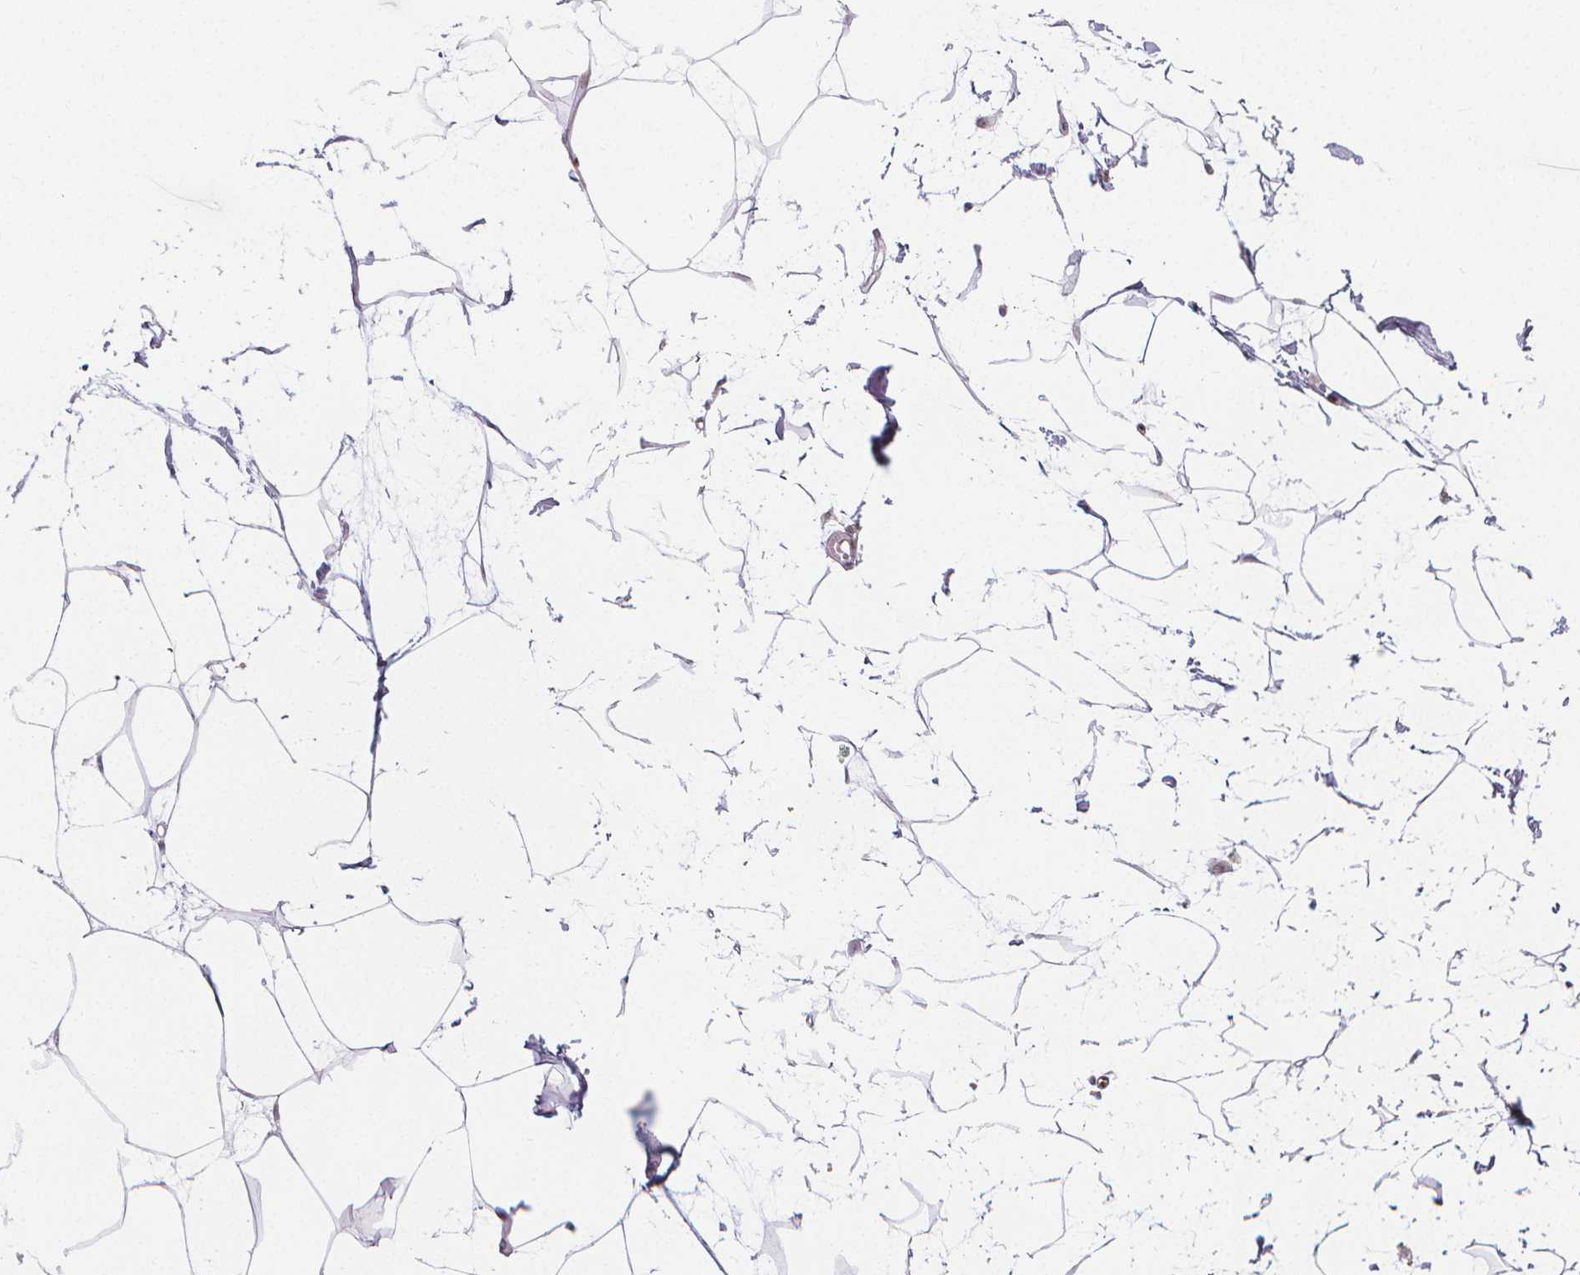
{"staining": {"intensity": "negative", "quantity": "none", "location": "none"}, "tissue": "breast", "cell_type": "Adipocytes", "image_type": "normal", "snomed": [{"axis": "morphology", "description": "Normal tissue, NOS"}, {"axis": "topography", "description": "Breast"}], "caption": "This histopathology image is of unremarkable breast stained with immunohistochemistry to label a protein in brown with the nuclei are counter-stained blue. There is no expression in adipocytes.", "gene": "DRC3", "patient": {"sex": "female", "age": 45}}